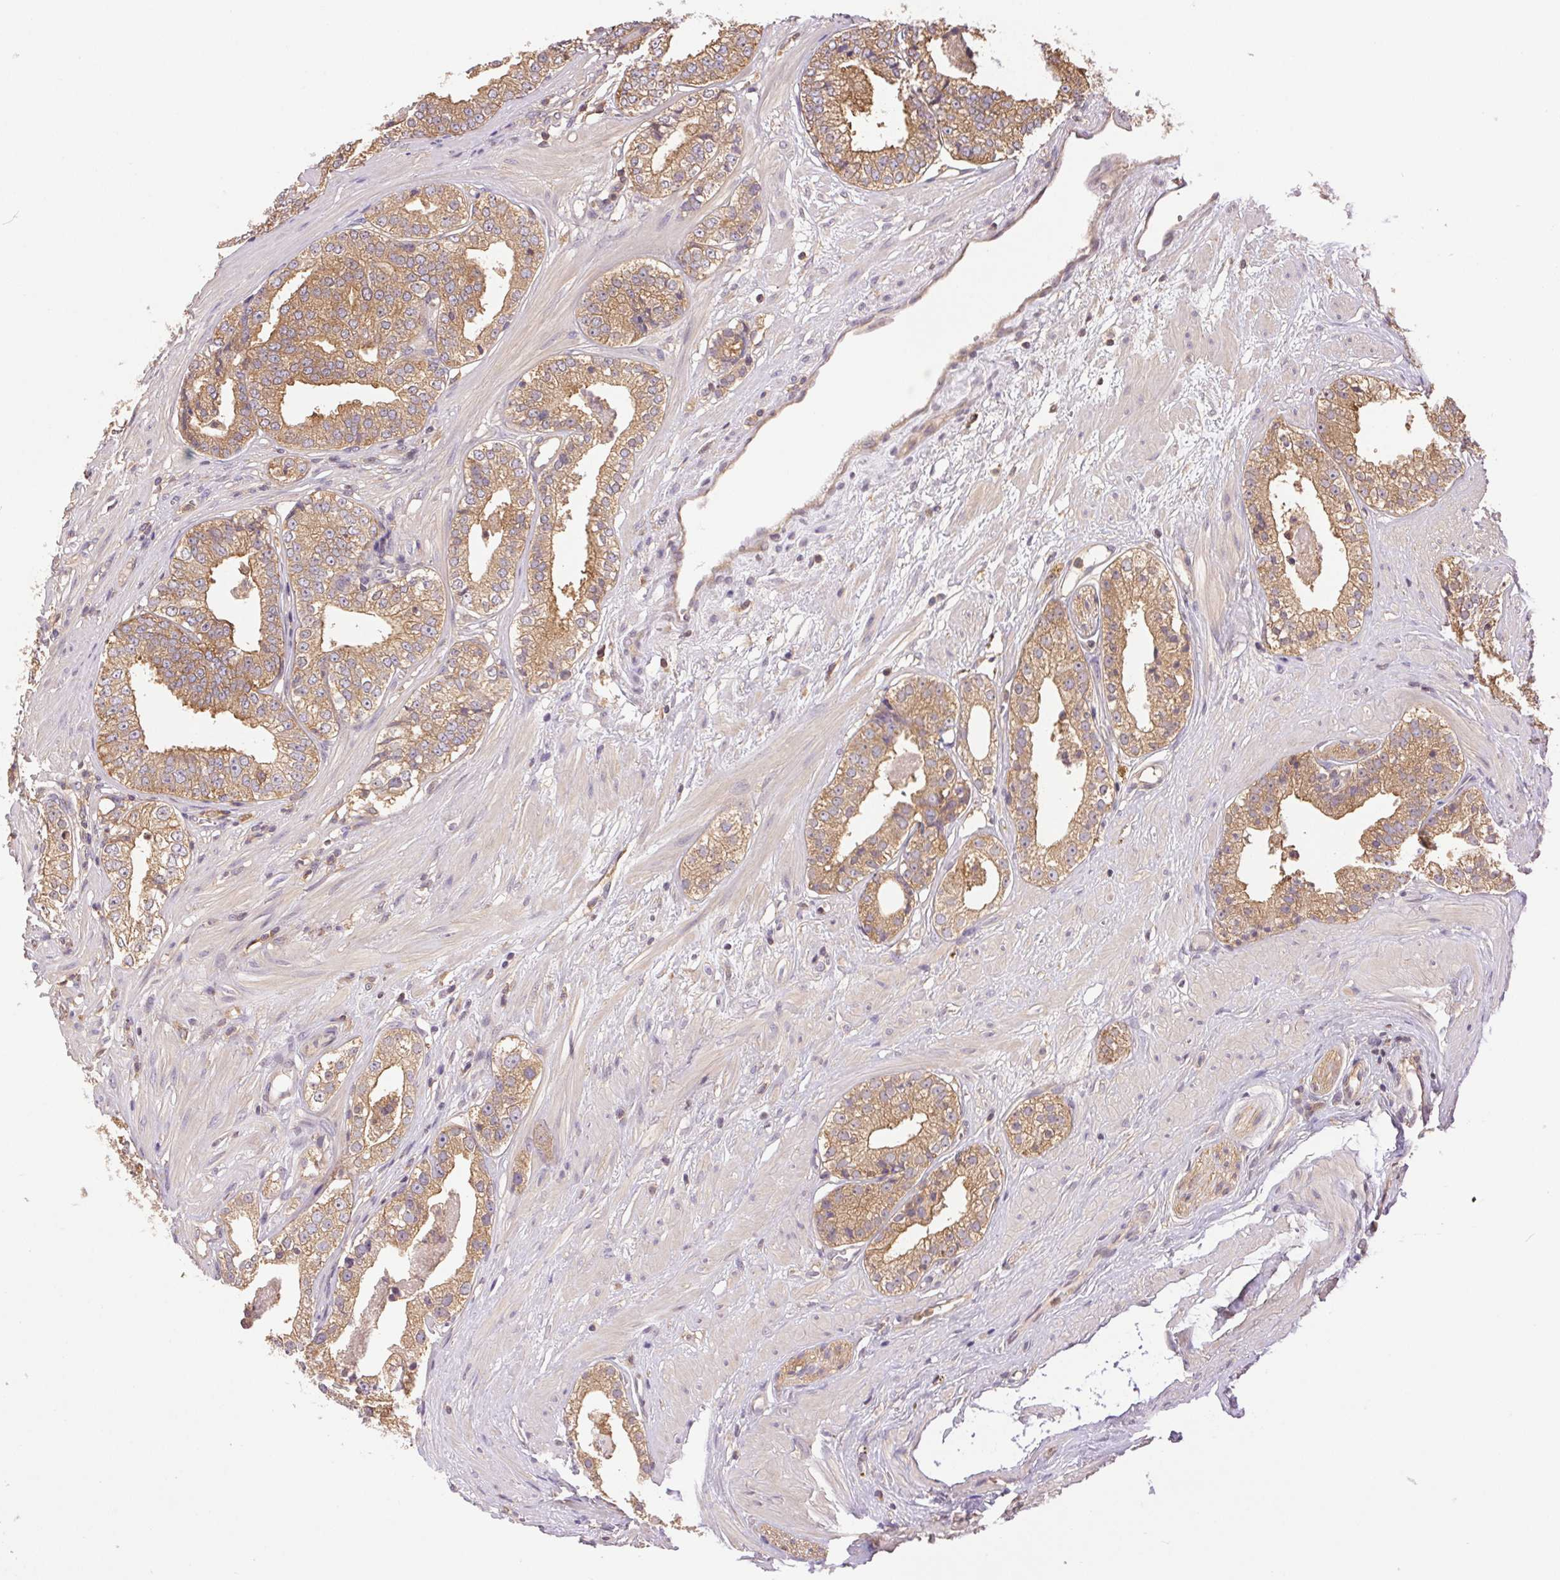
{"staining": {"intensity": "weak", "quantity": ">75%", "location": "cytoplasmic/membranous"}, "tissue": "prostate cancer", "cell_type": "Tumor cells", "image_type": "cancer", "snomed": [{"axis": "morphology", "description": "Adenocarcinoma, Low grade"}, {"axis": "topography", "description": "Prostate"}], "caption": "Human low-grade adenocarcinoma (prostate) stained with a protein marker displays weak staining in tumor cells.", "gene": "GDI2", "patient": {"sex": "male", "age": 60}}